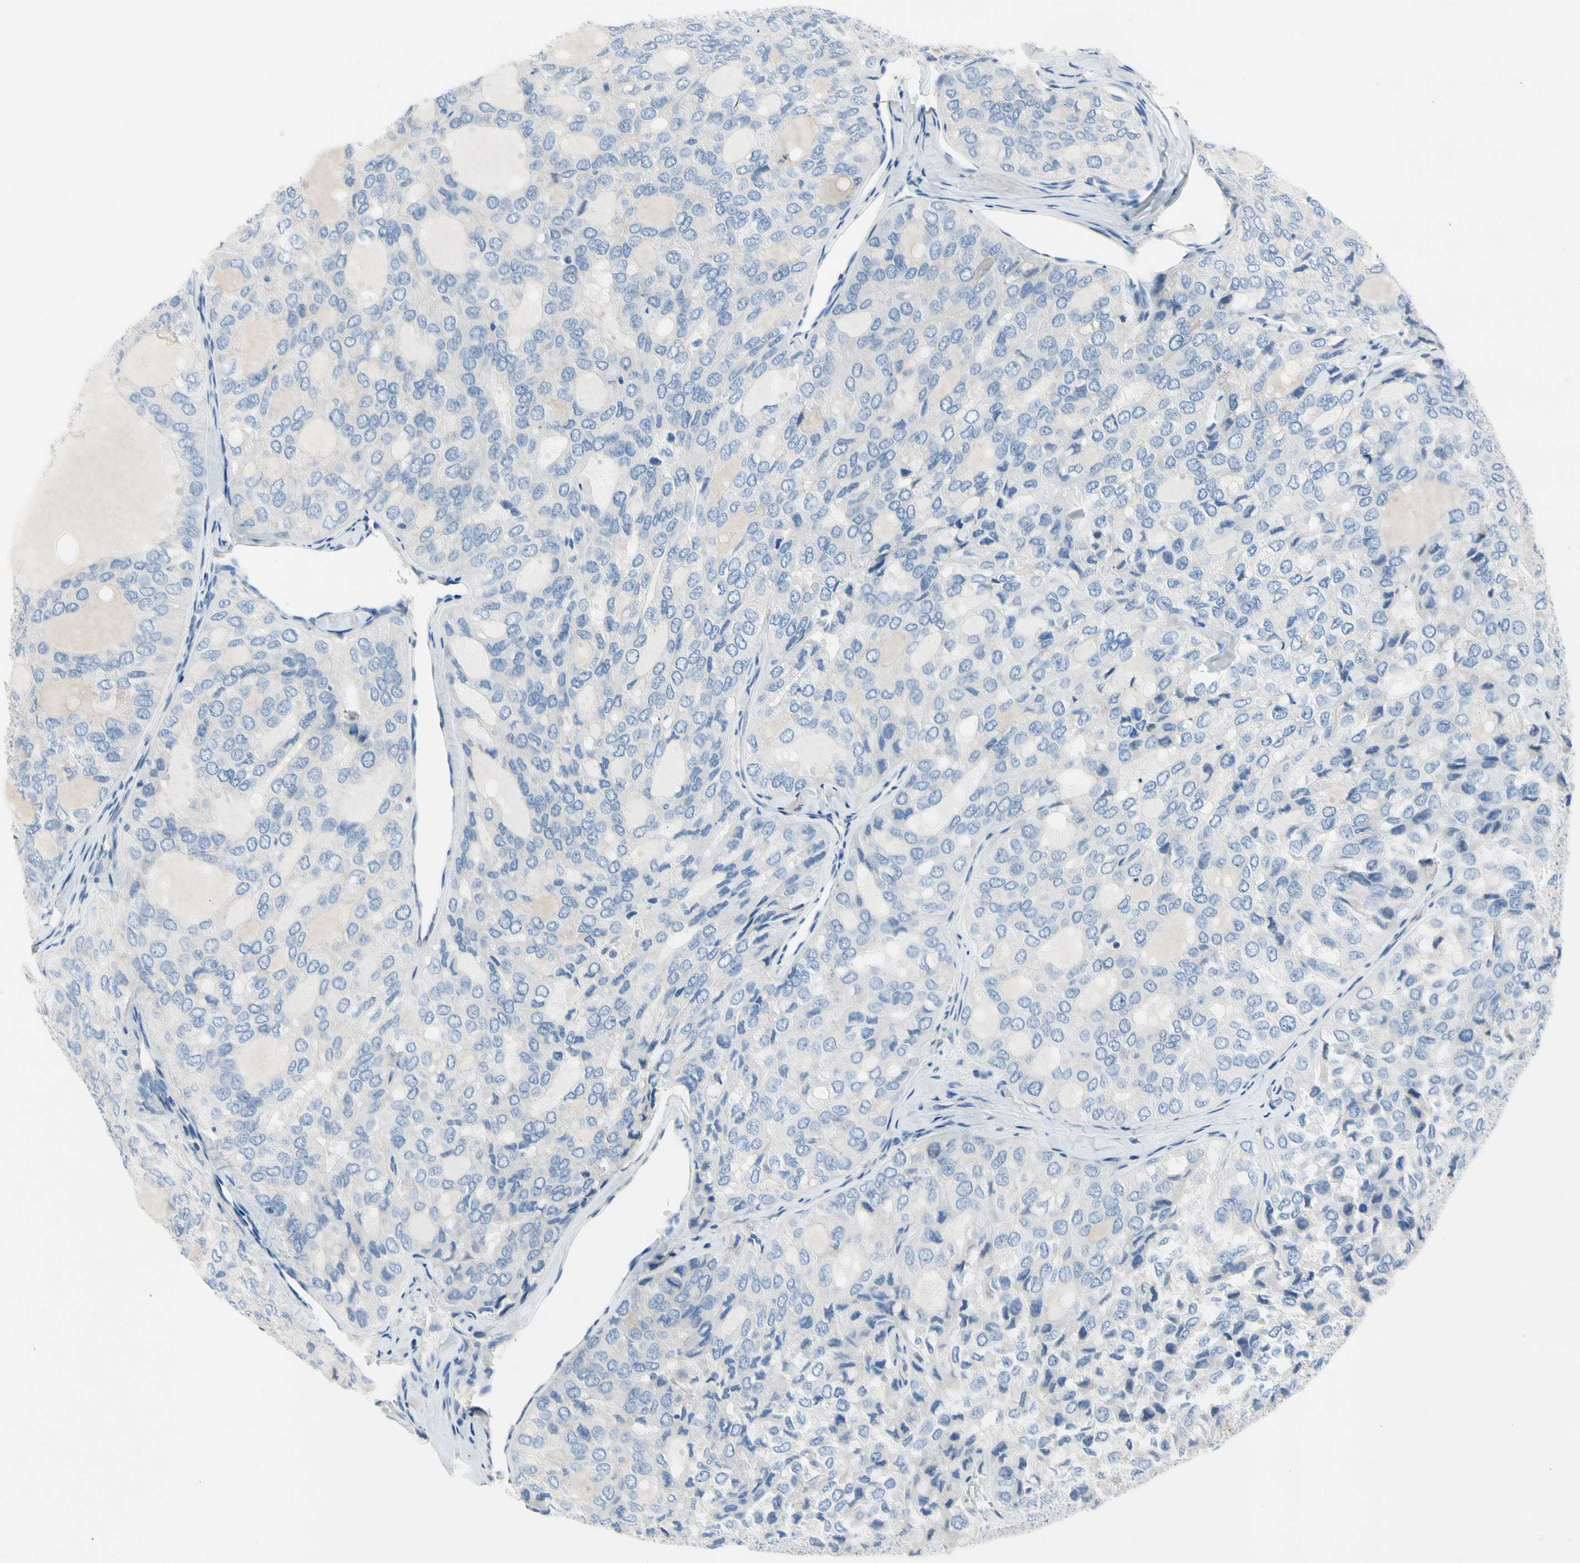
{"staining": {"intensity": "negative", "quantity": "none", "location": "none"}, "tissue": "thyroid cancer", "cell_type": "Tumor cells", "image_type": "cancer", "snomed": [{"axis": "morphology", "description": "Follicular adenoma carcinoma, NOS"}, {"axis": "topography", "description": "Thyroid gland"}], "caption": "High power microscopy photomicrograph of an IHC histopathology image of thyroid follicular adenoma carcinoma, revealing no significant expression in tumor cells.", "gene": "CA14", "patient": {"sex": "male", "age": 75}}